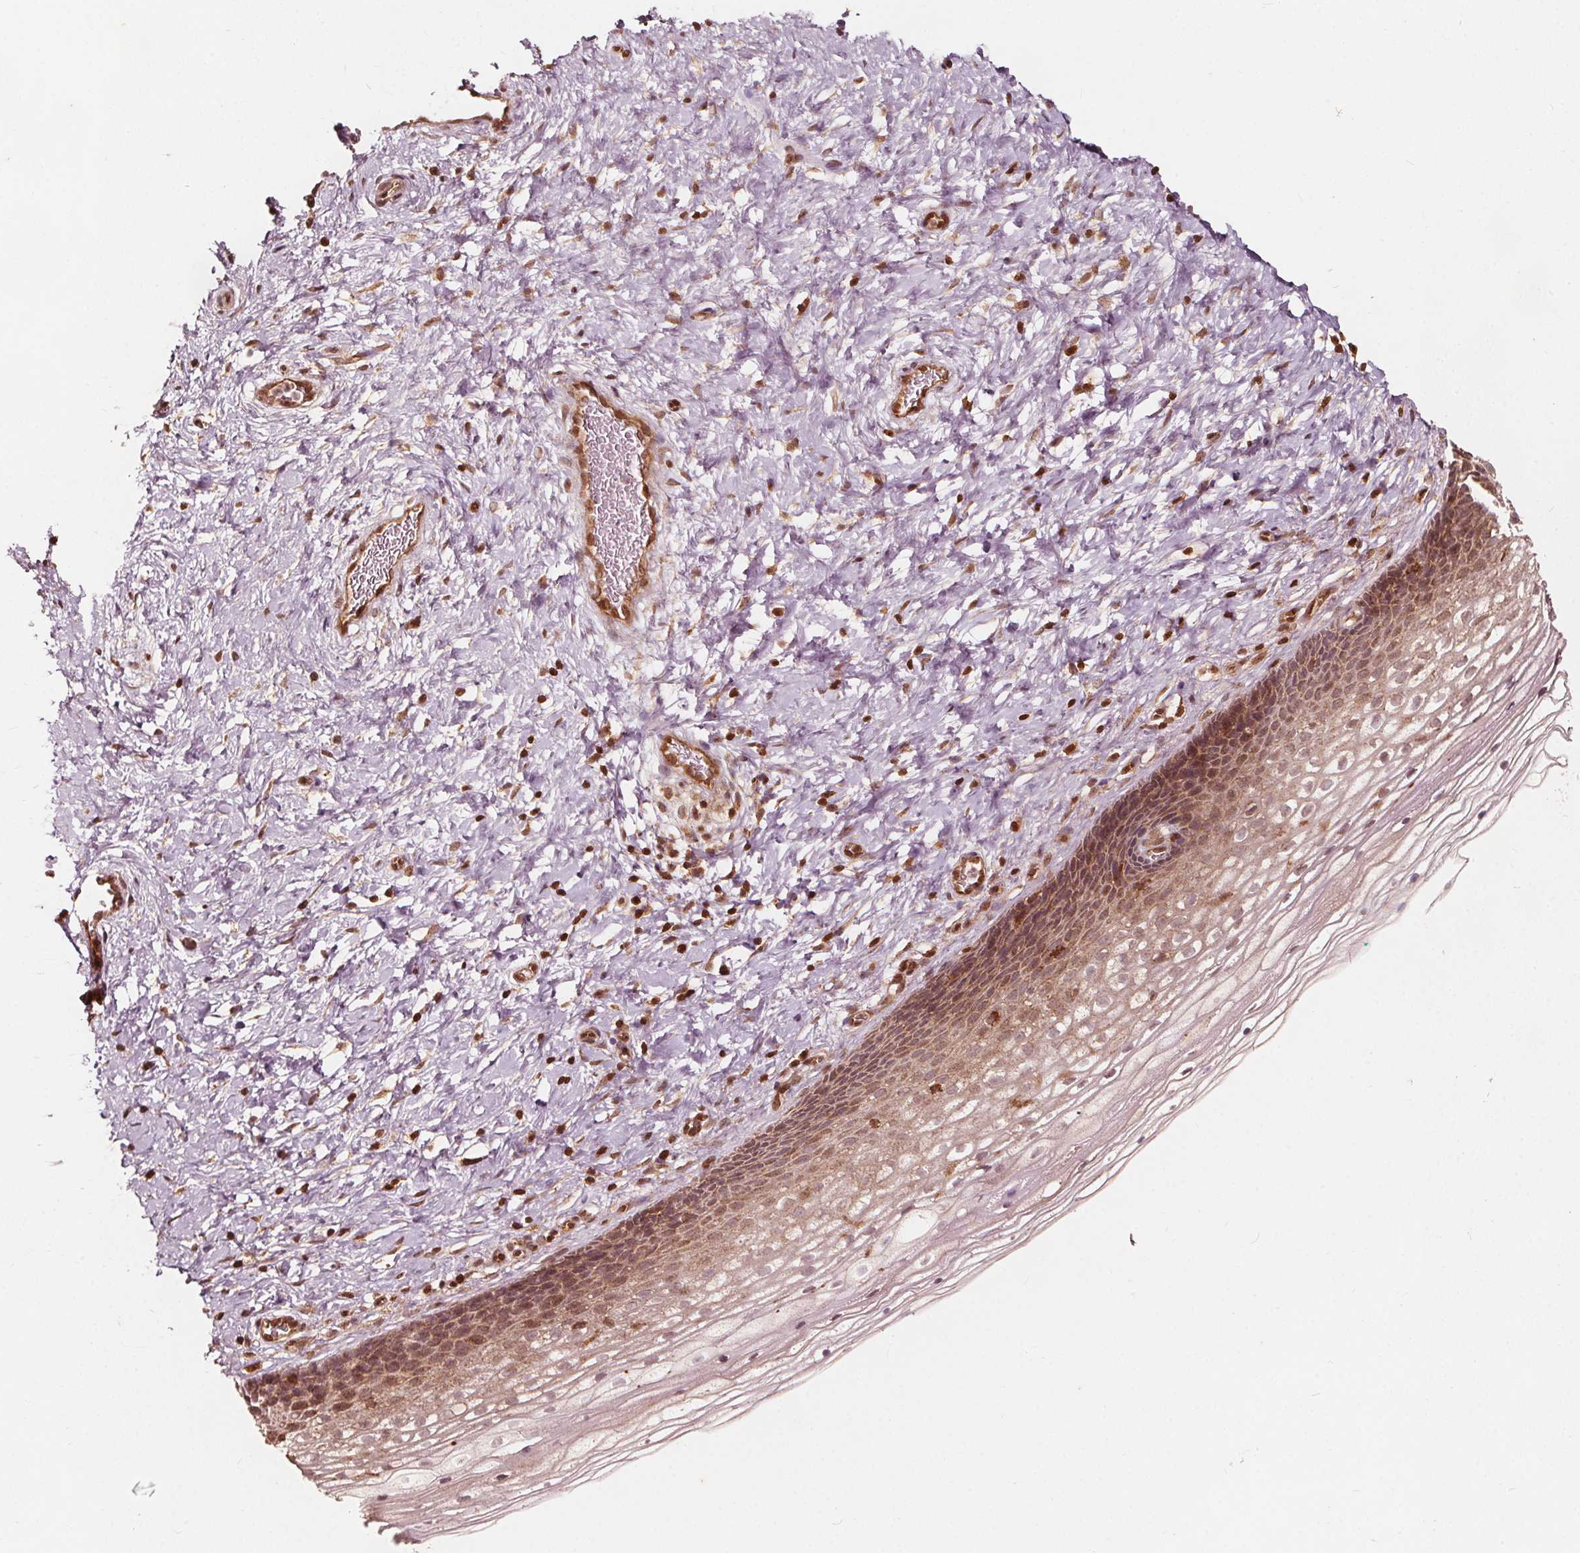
{"staining": {"intensity": "moderate", "quantity": ">75%", "location": "cytoplasmic/membranous,nuclear"}, "tissue": "cervix", "cell_type": "Glandular cells", "image_type": "normal", "snomed": [{"axis": "morphology", "description": "Normal tissue, NOS"}, {"axis": "topography", "description": "Cervix"}], "caption": "Immunohistochemical staining of unremarkable cervix demonstrates moderate cytoplasmic/membranous,nuclear protein expression in about >75% of glandular cells.", "gene": "AIP", "patient": {"sex": "female", "age": 34}}